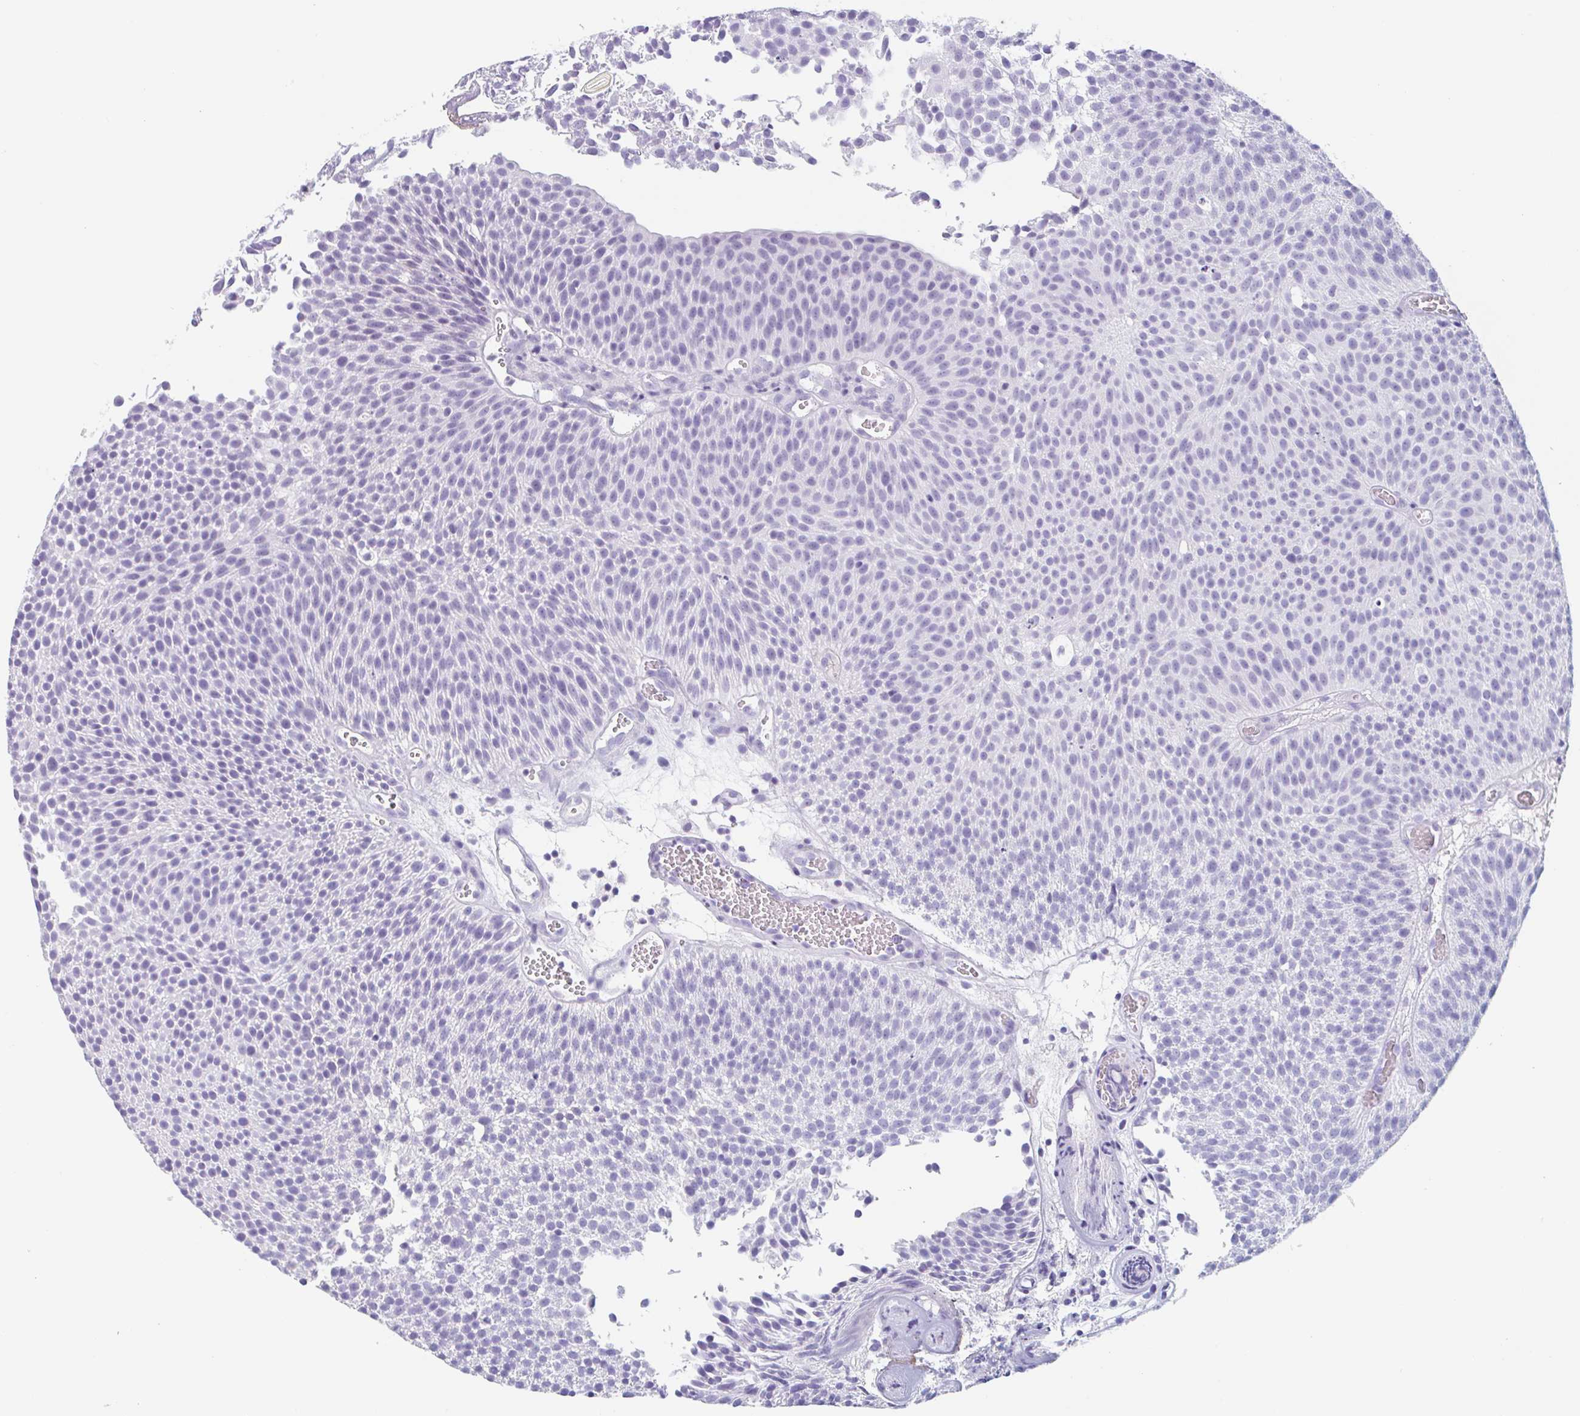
{"staining": {"intensity": "weak", "quantity": "<25%", "location": "cytoplasmic/membranous"}, "tissue": "urothelial cancer", "cell_type": "Tumor cells", "image_type": "cancer", "snomed": [{"axis": "morphology", "description": "Urothelial carcinoma, Low grade"}, {"axis": "topography", "description": "Urinary bladder"}], "caption": "Immunohistochemistry (IHC) histopathology image of urothelial cancer stained for a protein (brown), which displays no expression in tumor cells.", "gene": "EMC4", "patient": {"sex": "female", "age": 79}}